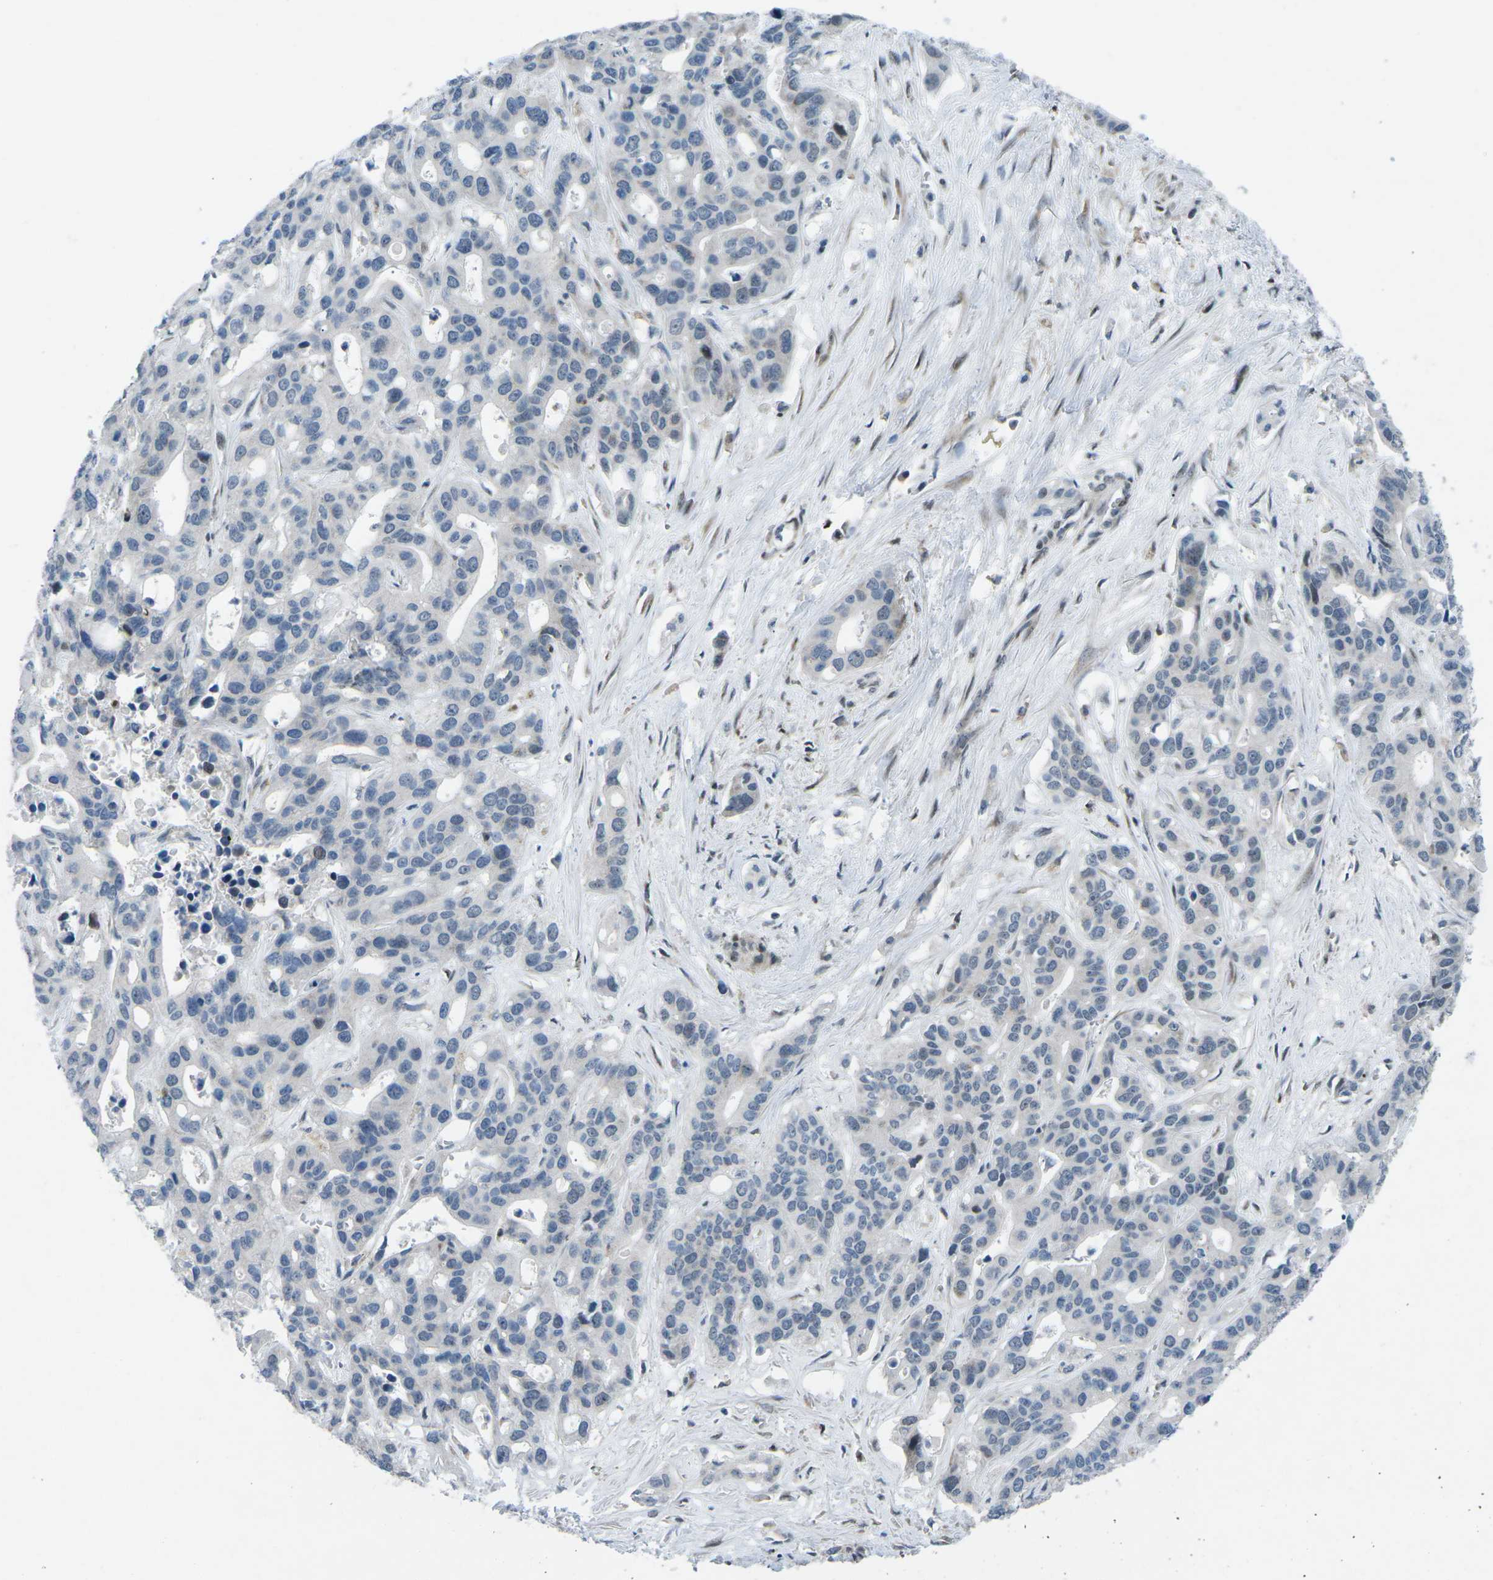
{"staining": {"intensity": "negative", "quantity": "none", "location": "none"}, "tissue": "liver cancer", "cell_type": "Tumor cells", "image_type": "cancer", "snomed": [{"axis": "morphology", "description": "Cholangiocarcinoma"}, {"axis": "topography", "description": "Liver"}], "caption": "Protein analysis of liver cancer (cholangiocarcinoma) reveals no significant positivity in tumor cells.", "gene": "MBNL1", "patient": {"sex": "female", "age": 65}}